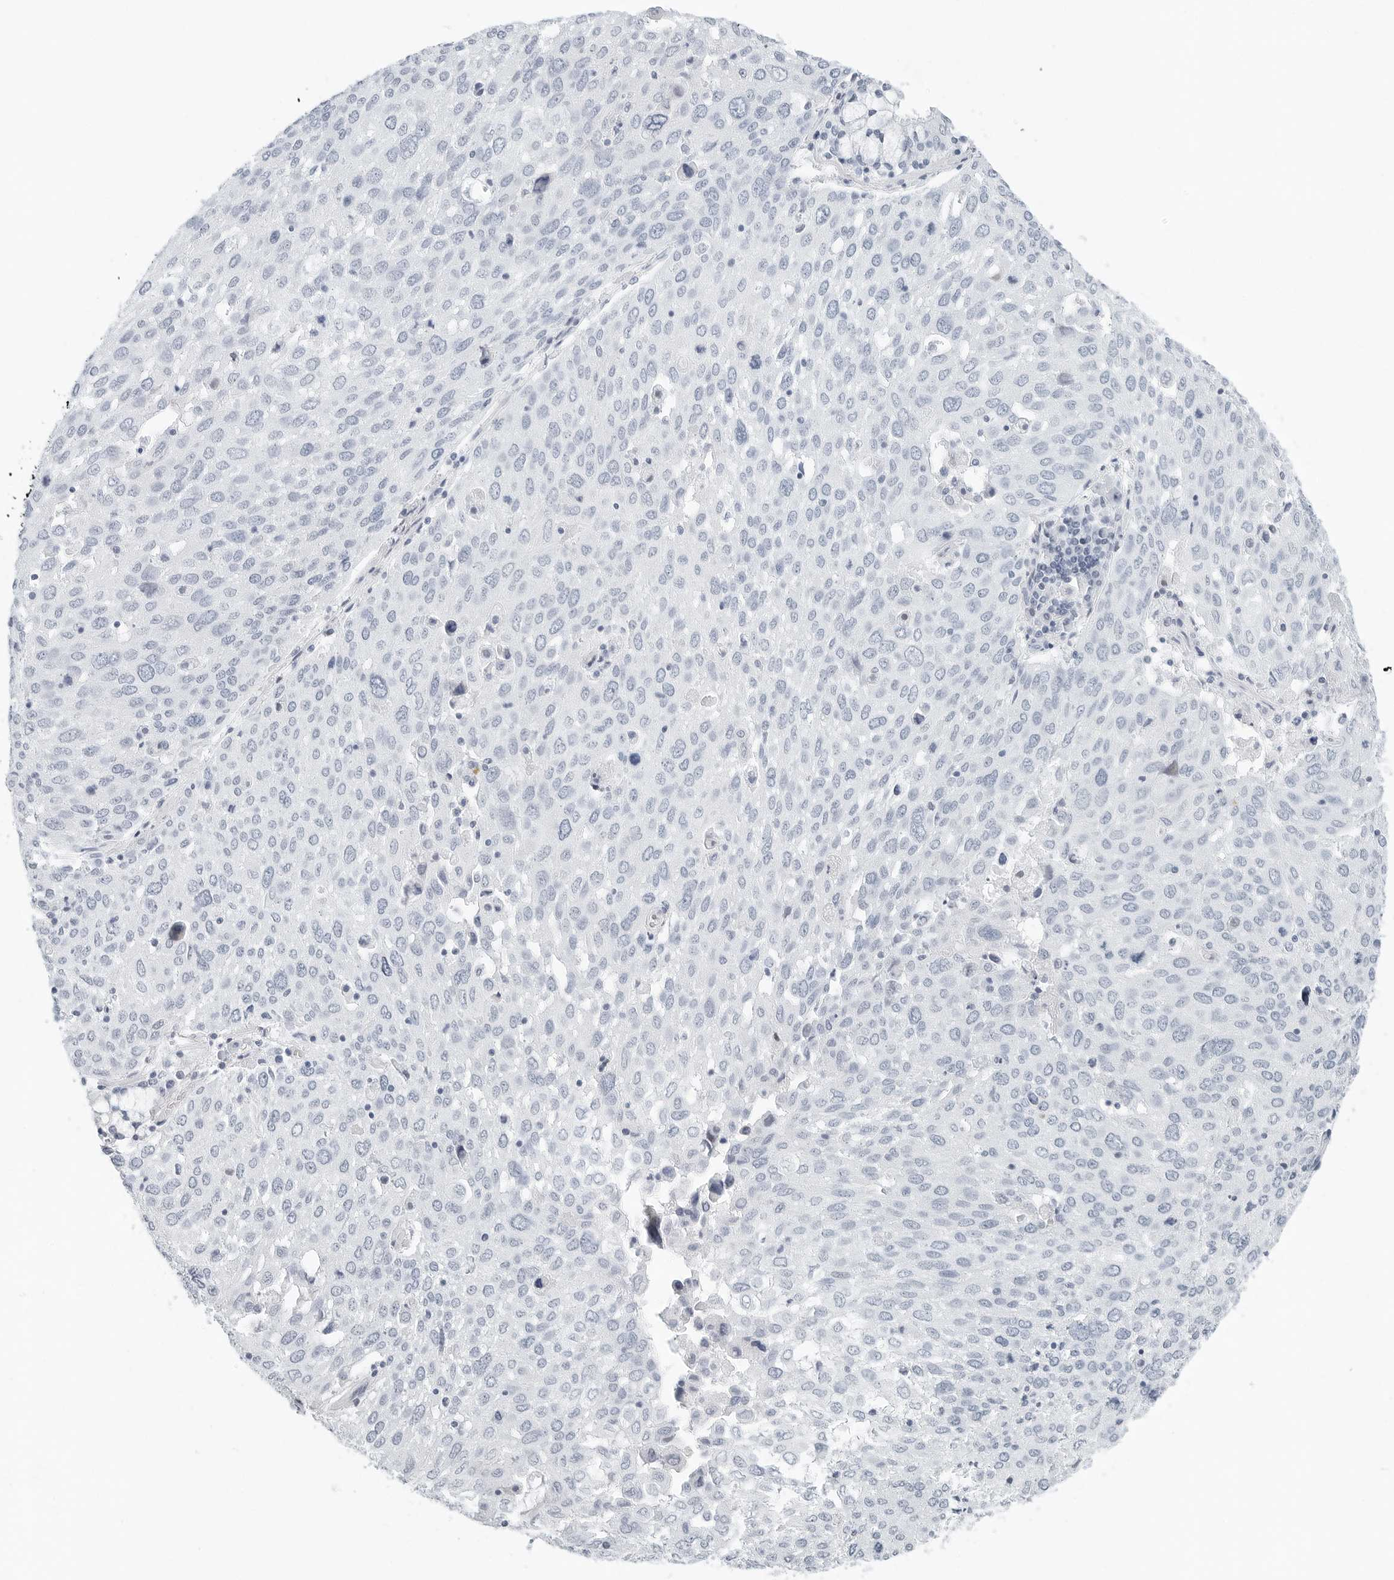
{"staining": {"intensity": "negative", "quantity": "none", "location": "none"}, "tissue": "lung cancer", "cell_type": "Tumor cells", "image_type": "cancer", "snomed": [{"axis": "morphology", "description": "Squamous cell carcinoma, NOS"}, {"axis": "topography", "description": "Lung"}], "caption": "A histopathology image of lung cancer stained for a protein reveals no brown staining in tumor cells.", "gene": "NTMT2", "patient": {"sex": "male", "age": 65}}